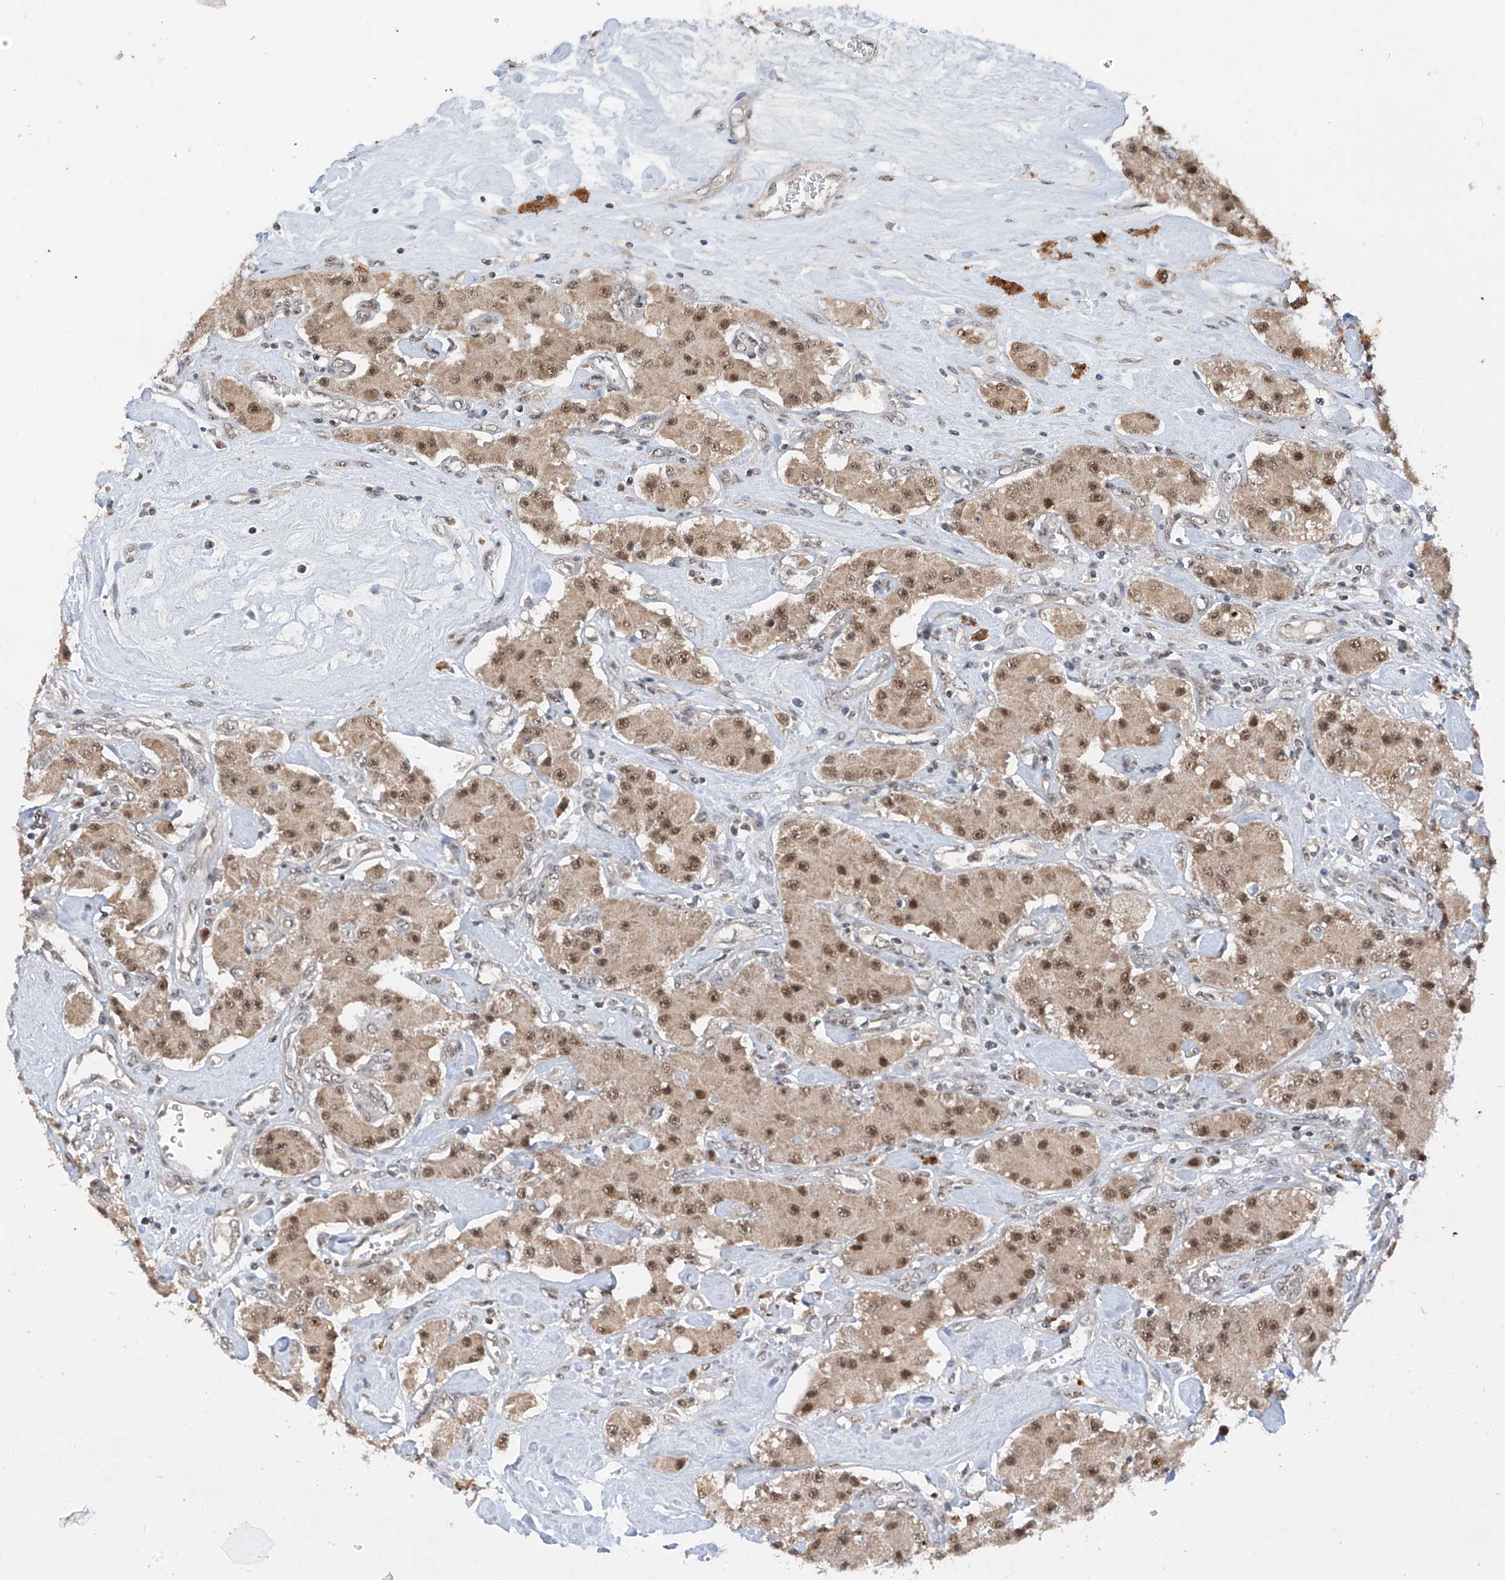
{"staining": {"intensity": "moderate", "quantity": ">75%", "location": "nuclear"}, "tissue": "carcinoid", "cell_type": "Tumor cells", "image_type": "cancer", "snomed": [{"axis": "morphology", "description": "Carcinoid, malignant, NOS"}, {"axis": "topography", "description": "Pancreas"}], "caption": "Immunohistochemical staining of malignant carcinoid shows medium levels of moderate nuclear protein staining in approximately >75% of tumor cells. The staining was performed using DAB (3,3'-diaminobenzidine) to visualize the protein expression in brown, while the nuclei were stained in blue with hematoxylin (Magnification: 20x).", "gene": "RPAIN", "patient": {"sex": "male", "age": 41}}